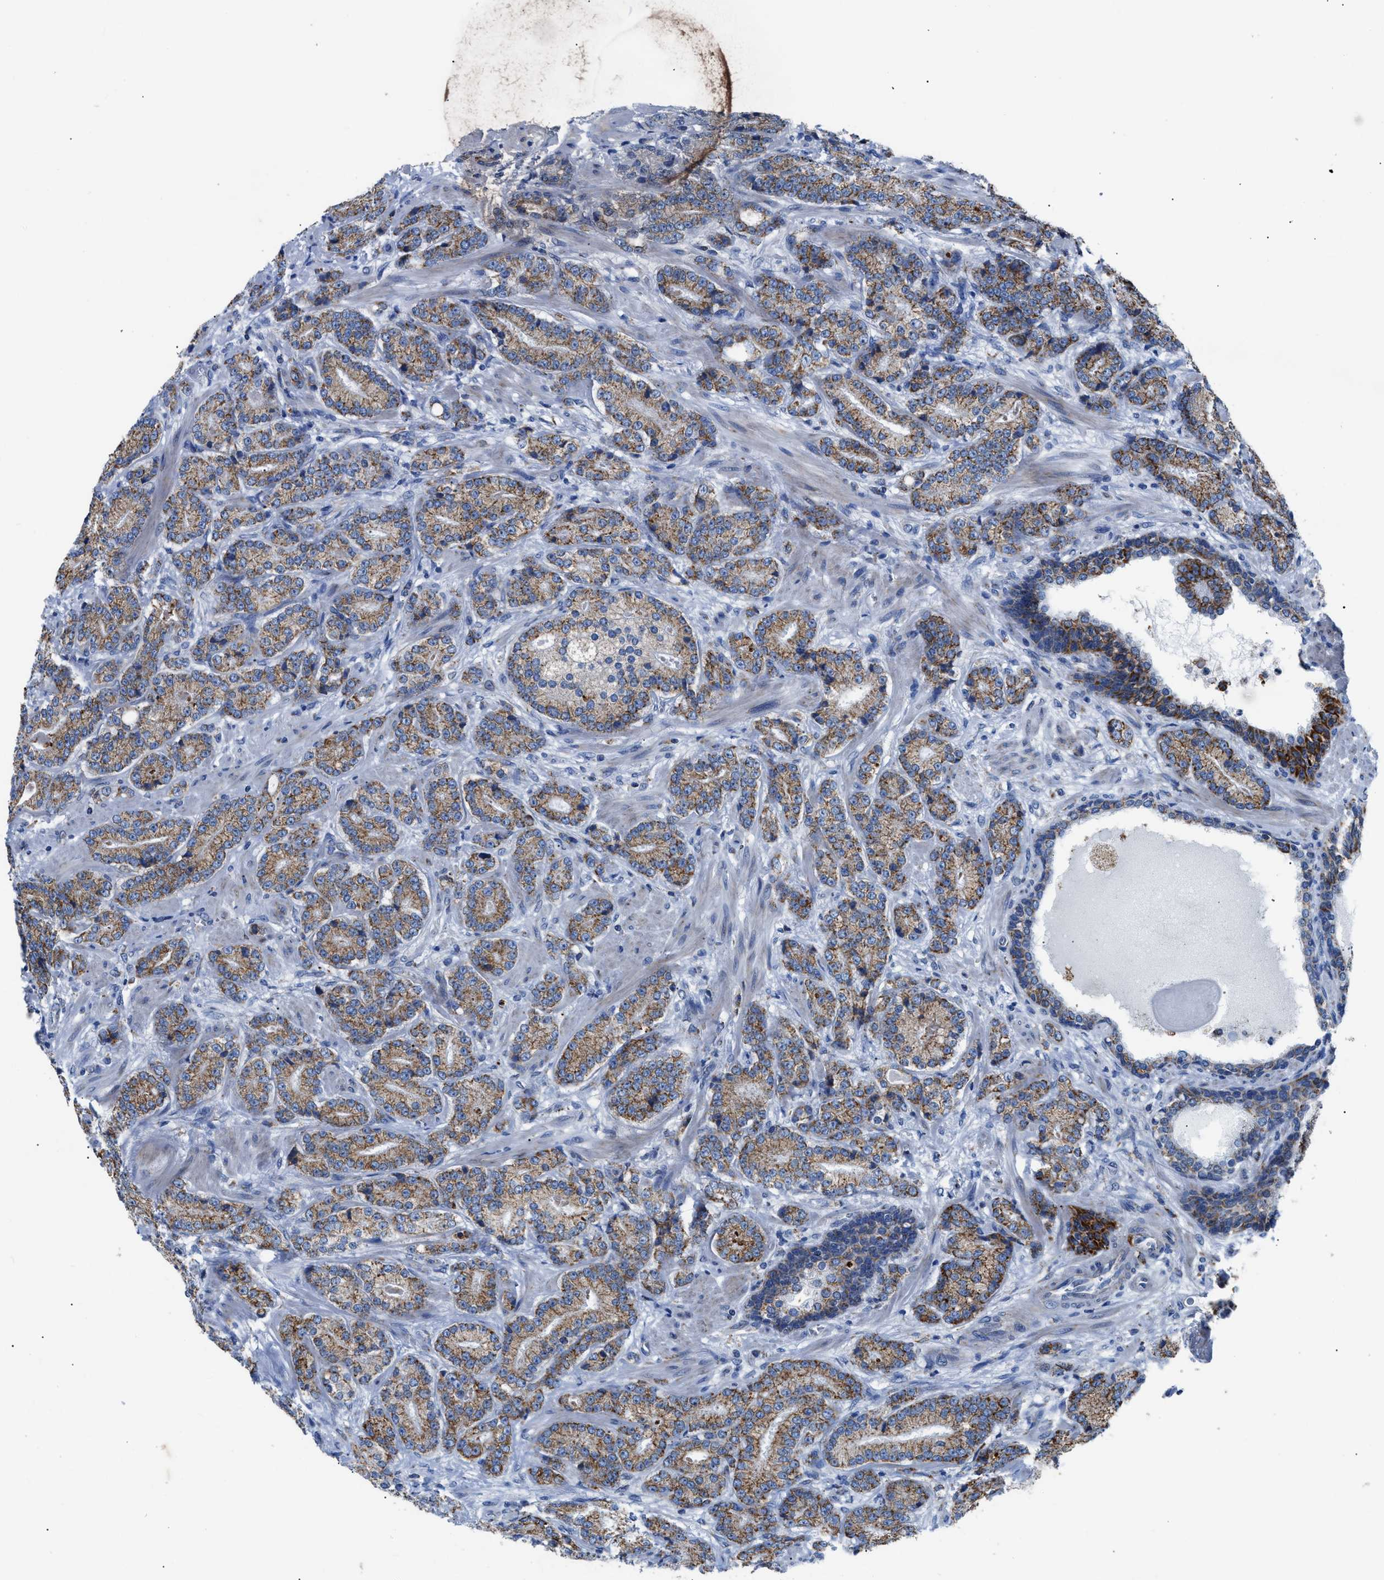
{"staining": {"intensity": "moderate", "quantity": ">75%", "location": "cytoplasmic/membranous"}, "tissue": "prostate cancer", "cell_type": "Tumor cells", "image_type": "cancer", "snomed": [{"axis": "morphology", "description": "Adenocarcinoma, High grade"}, {"axis": "topography", "description": "Prostate"}], "caption": "Immunohistochemical staining of prostate cancer (adenocarcinoma (high-grade)) exhibits medium levels of moderate cytoplasmic/membranous positivity in approximately >75% of tumor cells.", "gene": "ZDHHC3", "patient": {"sex": "male", "age": 61}}